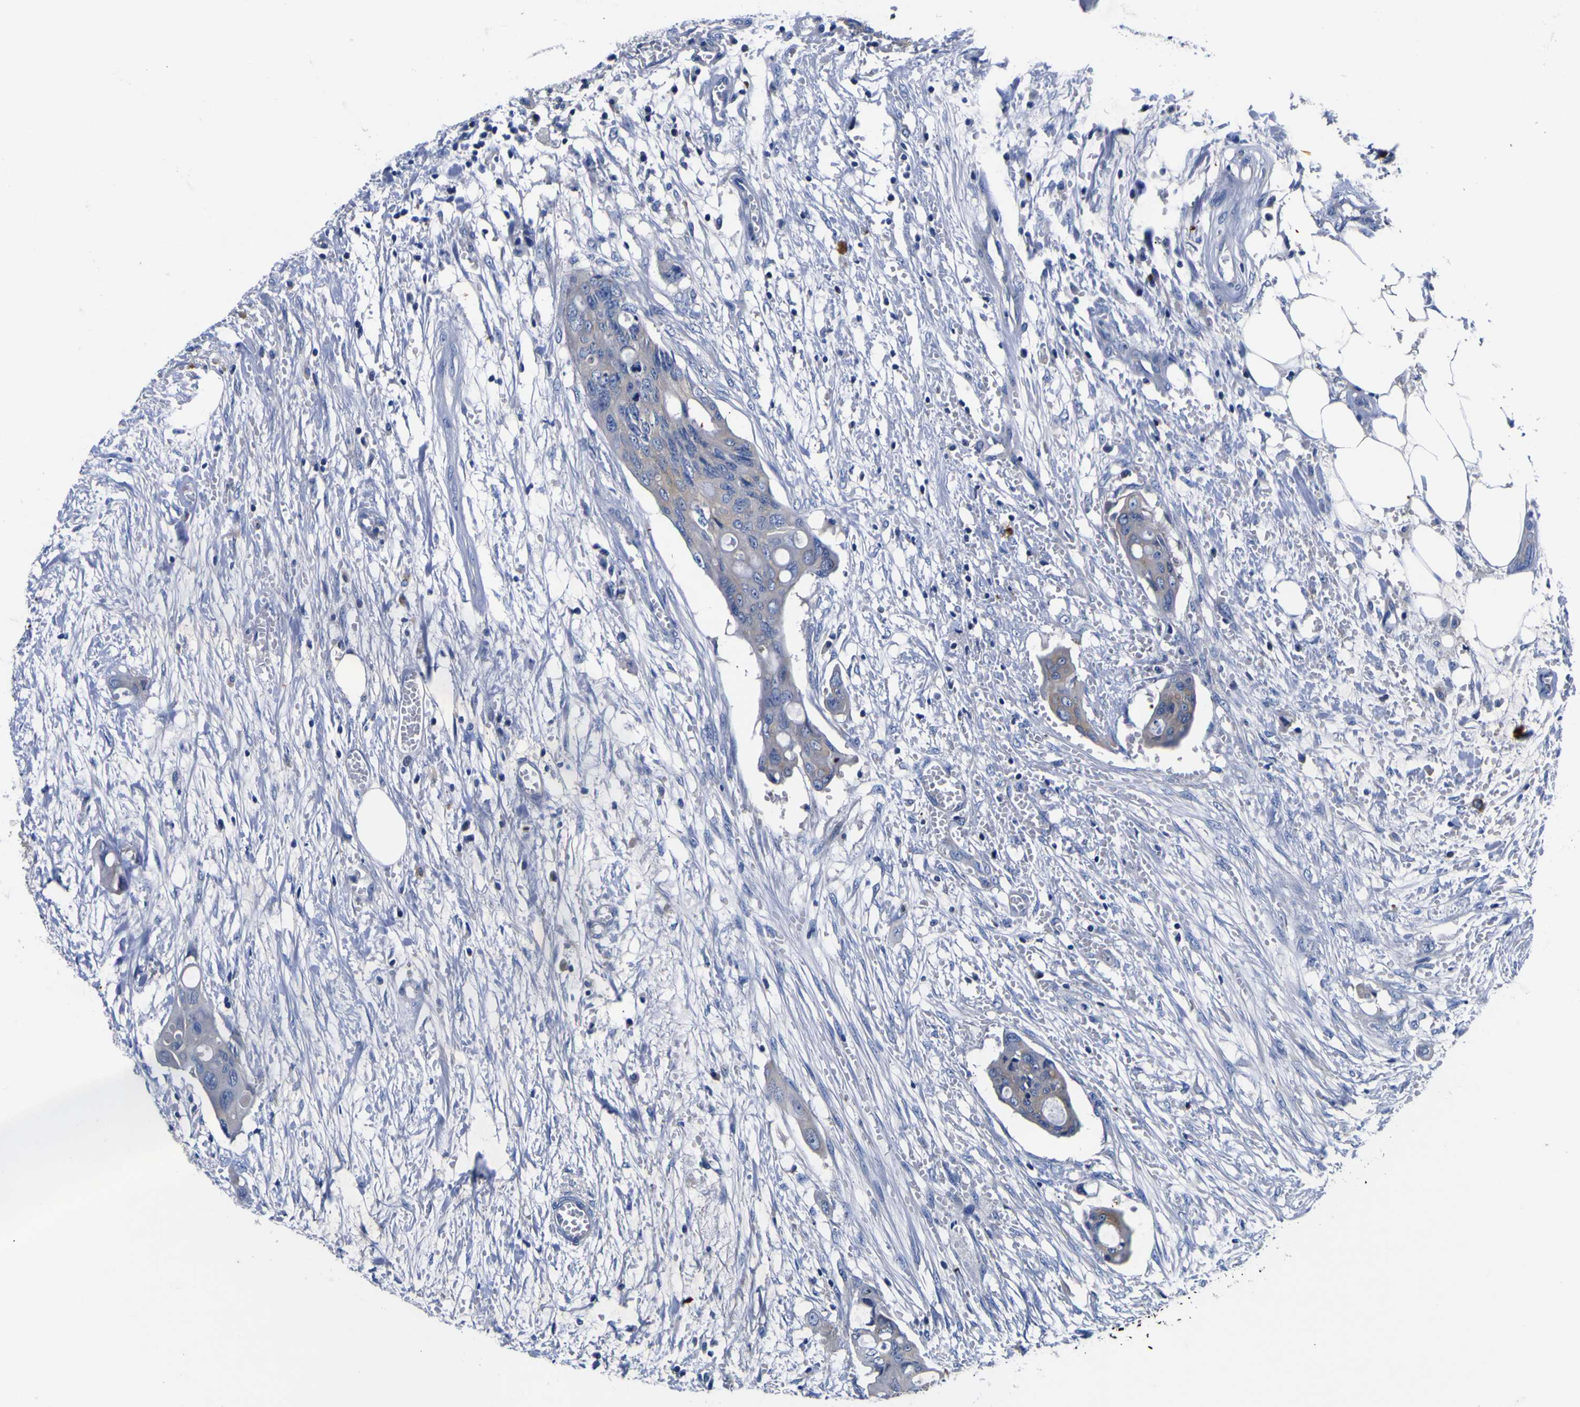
{"staining": {"intensity": "negative", "quantity": "none", "location": "none"}, "tissue": "colorectal cancer", "cell_type": "Tumor cells", "image_type": "cancer", "snomed": [{"axis": "morphology", "description": "Adenocarcinoma, NOS"}, {"axis": "topography", "description": "Colon"}], "caption": "Colorectal cancer was stained to show a protein in brown. There is no significant staining in tumor cells.", "gene": "VASN", "patient": {"sex": "female", "age": 57}}